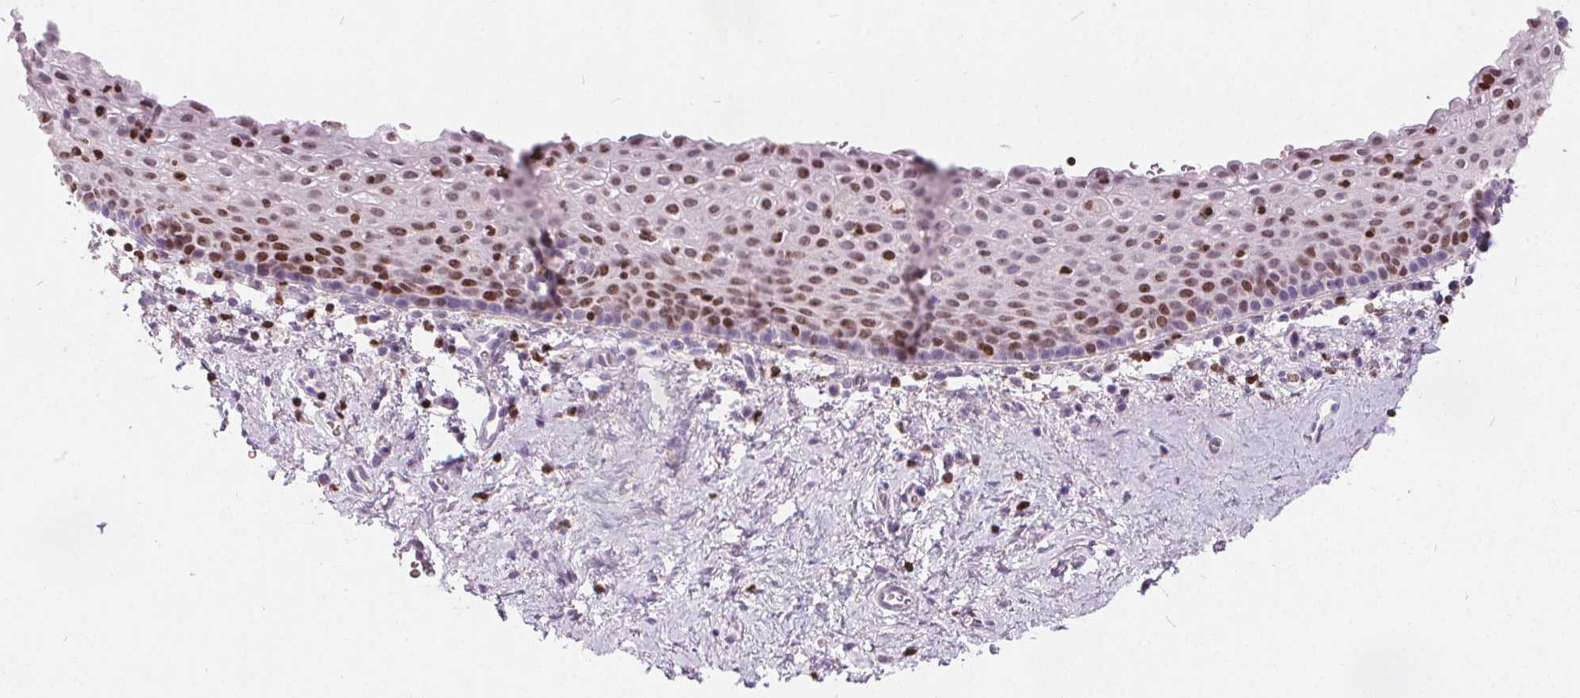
{"staining": {"intensity": "moderate", "quantity": "25%-75%", "location": "nuclear"}, "tissue": "vagina", "cell_type": "Squamous epithelial cells", "image_type": "normal", "snomed": [{"axis": "morphology", "description": "Normal tissue, NOS"}, {"axis": "topography", "description": "Vagina"}], "caption": "Approximately 25%-75% of squamous epithelial cells in unremarkable human vagina reveal moderate nuclear protein staining as visualized by brown immunohistochemical staining.", "gene": "ISLR2", "patient": {"sex": "female", "age": 61}}